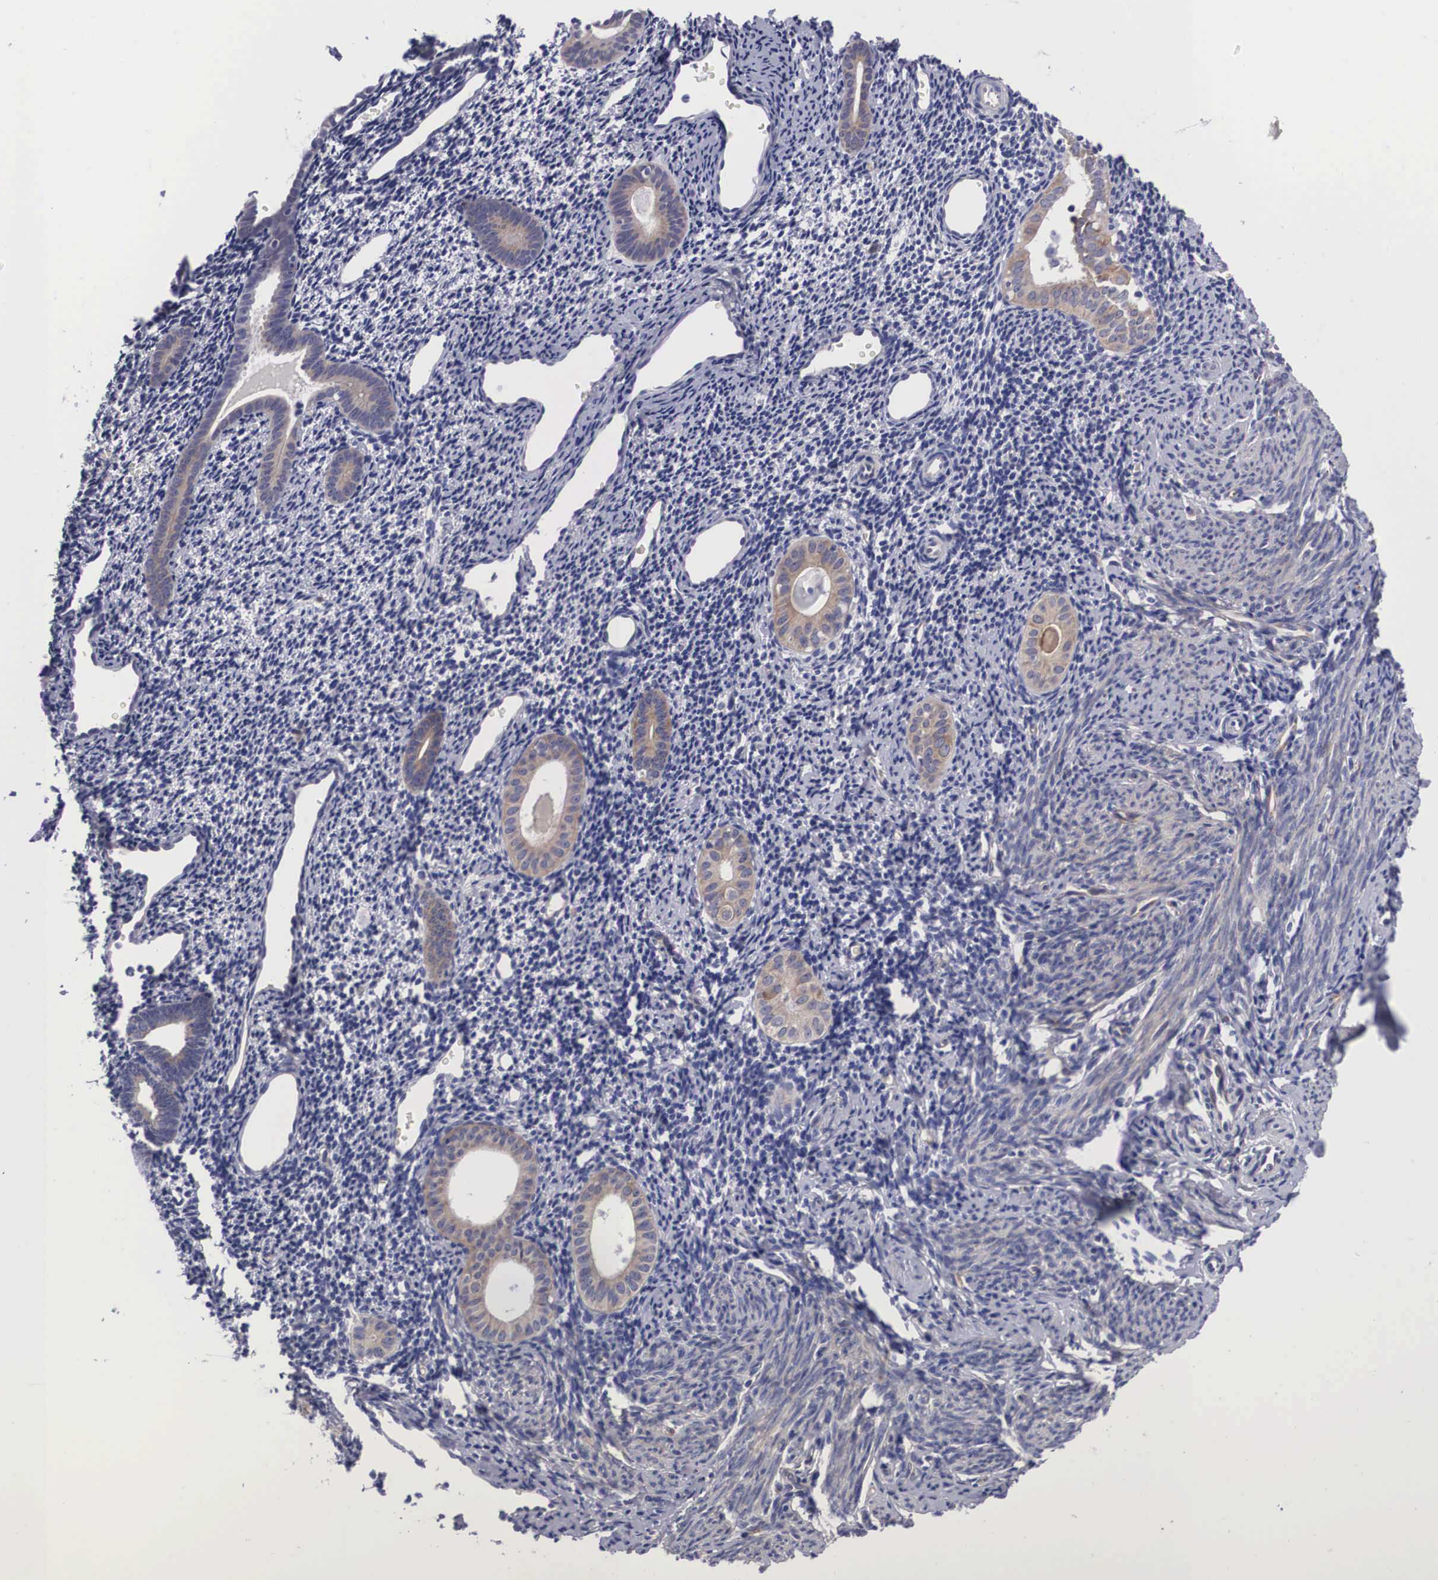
{"staining": {"intensity": "negative", "quantity": "none", "location": "none"}, "tissue": "endometrium", "cell_type": "Cells in endometrial stroma", "image_type": "normal", "snomed": [{"axis": "morphology", "description": "Normal tissue, NOS"}, {"axis": "morphology", "description": "Neoplasm, benign, NOS"}, {"axis": "topography", "description": "Uterus"}], "caption": "High magnification brightfield microscopy of benign endometrium stained with DAB (3,3'-diaminobenzidine) (brown) and counterstained with hematoxylin (blue): cells in endometrial stroma show no significant expression. The staining is performed using DAB (3,3'-diaminobenzidine) brown chromogen with nuclei counter-stained in using hematoxylin.", "gene": "MAST4", "patient": {"sex": "female", "age": 55}}